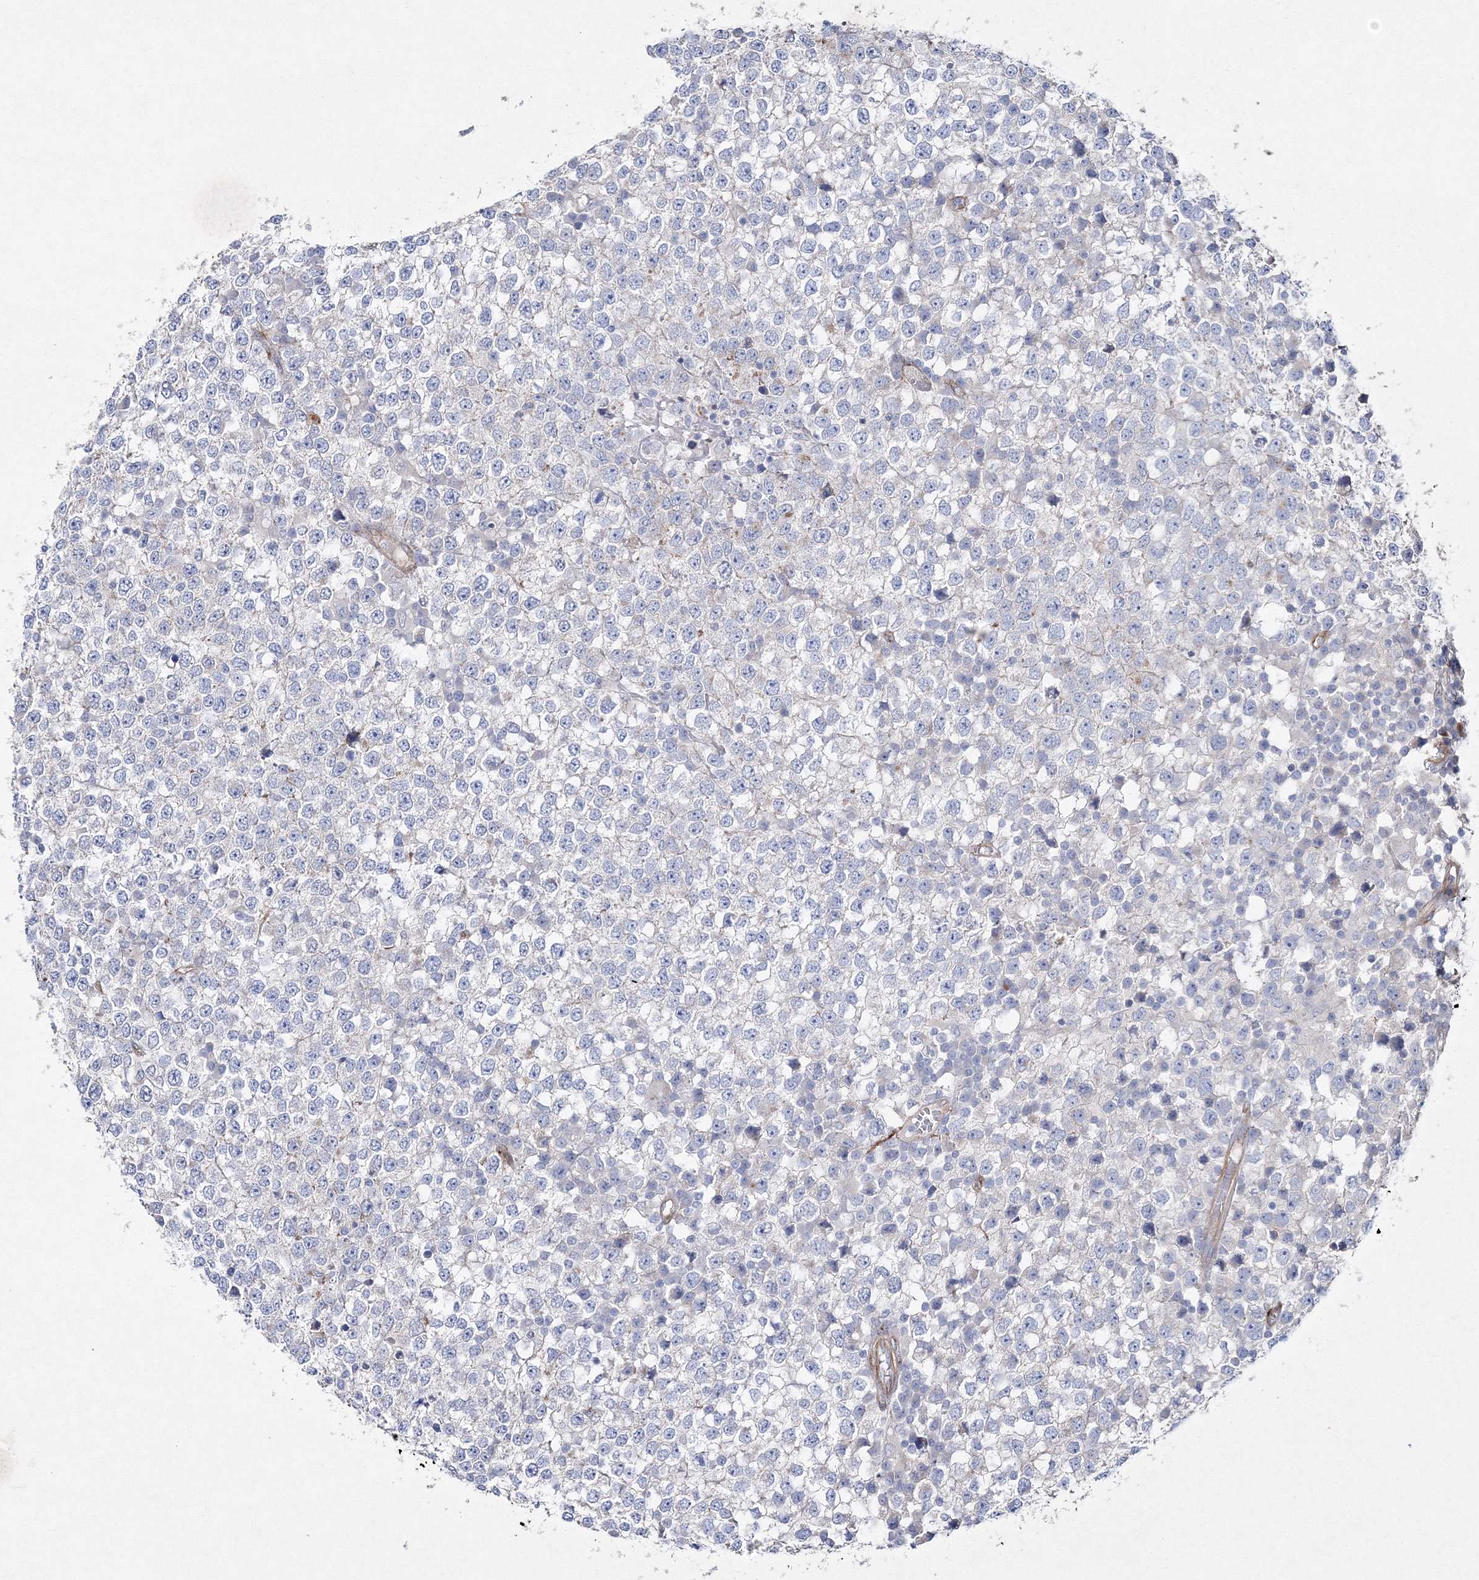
{"staining": {"intensity": "negative", "quantity": "none", "location": "none"}, "tissue": "testis cancer", "cell_type": "Tumor cells", "image_type": "cancer", "snomed": [{"axis": "morphology", "description": "Seminoma, NOS"}, {"axis": "topography", "description": "Testis"}], "caption": "Testis cancer stained for a protein using immunohistochemistry (IHC) demonstrates no expression tumor cells.", "gene": "NAA40", "patient": {"sex": "male", "age": 65}}